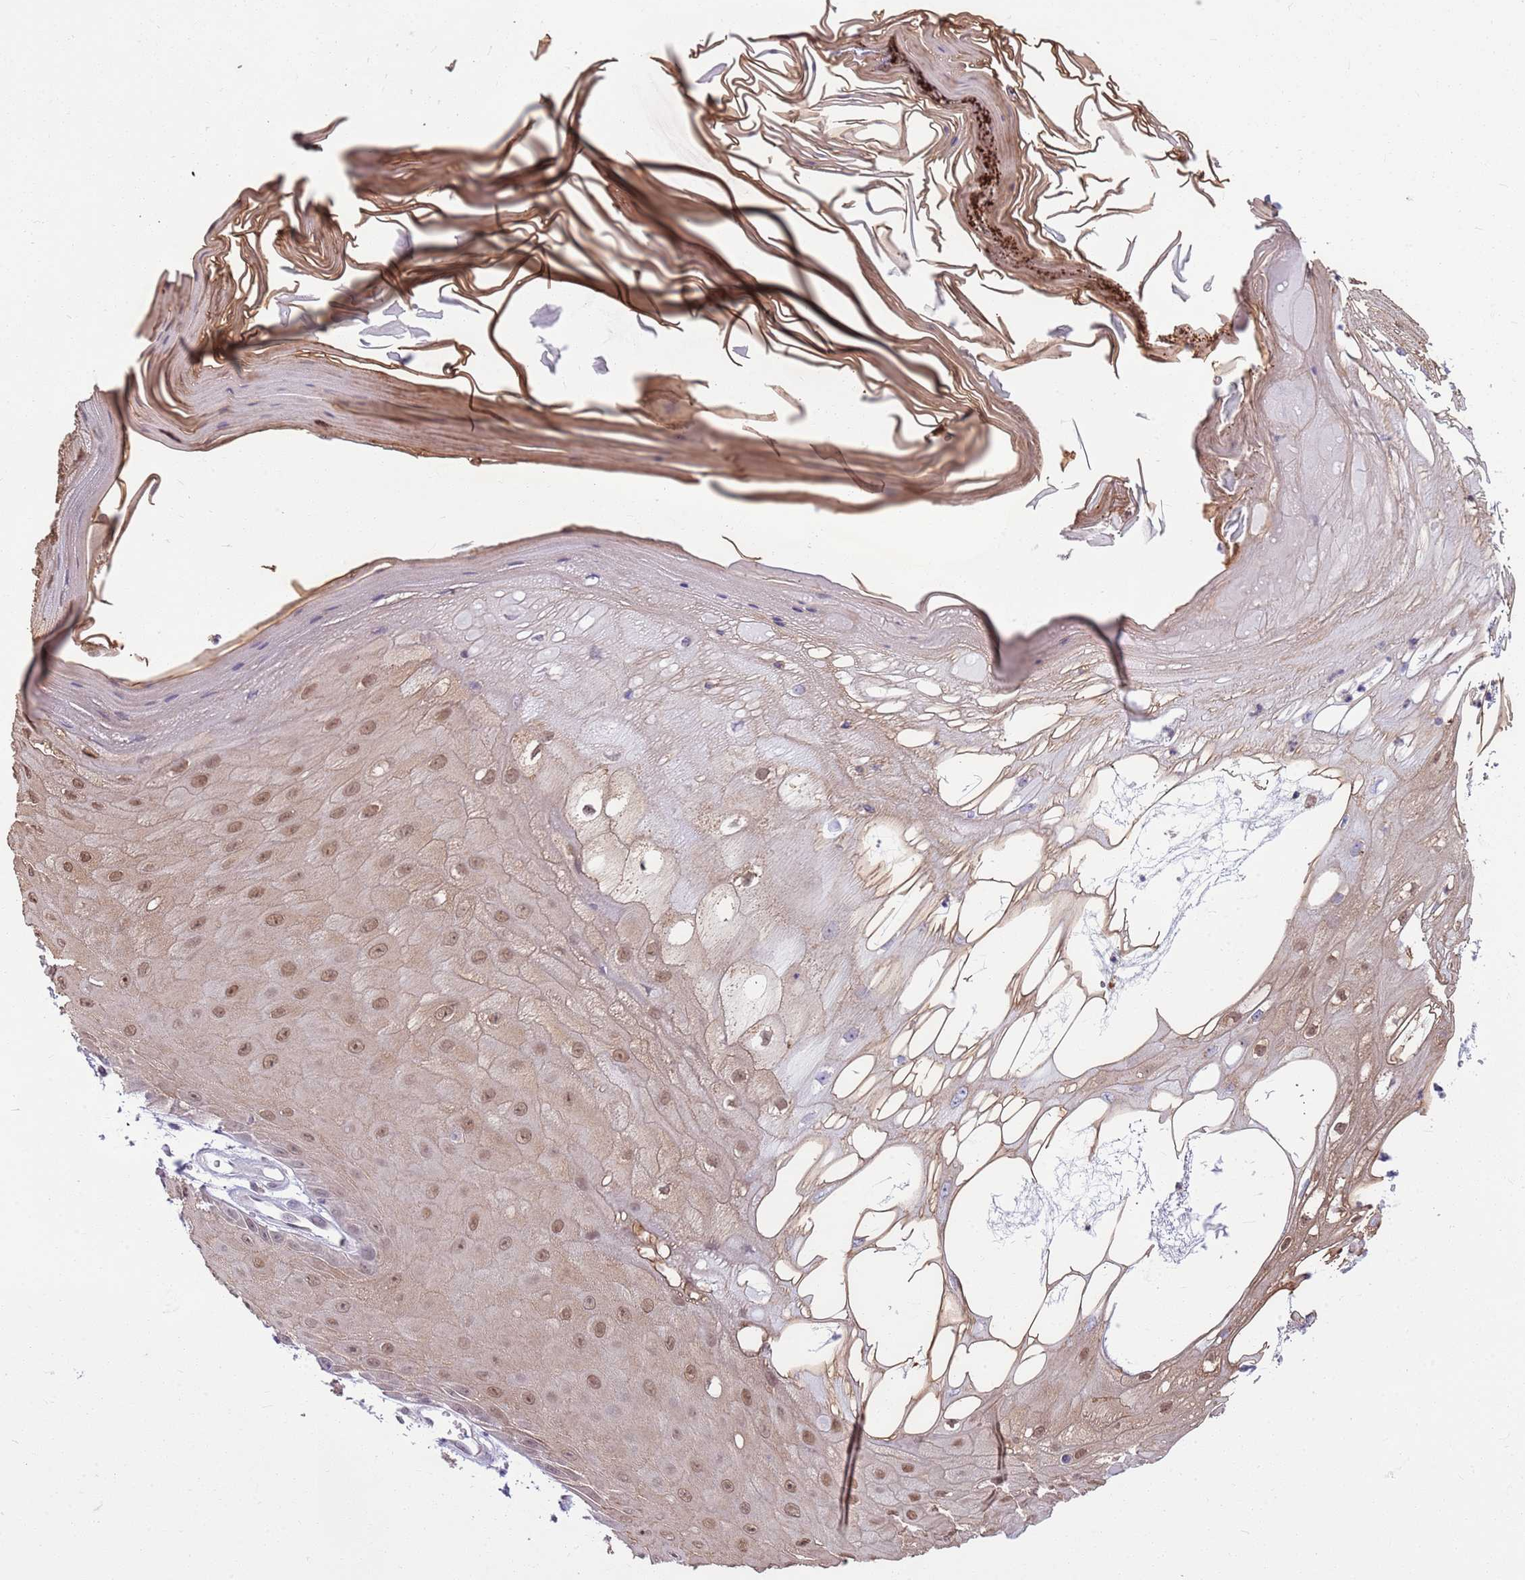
{"staining": {"intensity": "moderate", "quantity": ">75%", "location": "nuclear"}, "tissue": "skin cancer", "cell_type": "Tumor cells", "image_type": "cancer", "snomed": [{"axis": "morphology", "description": "Squamous cell carcinoma, NOS"}, {"axis": "topography", "description": "Skin"}], "caption": "DAB immunohistochemical staining of skin cancer exhibits moderate nuclear protein positivity in approximately >75% of tumor cells.", "gene": "DHX32", "patient": {"sex": "male", "age": 70}}